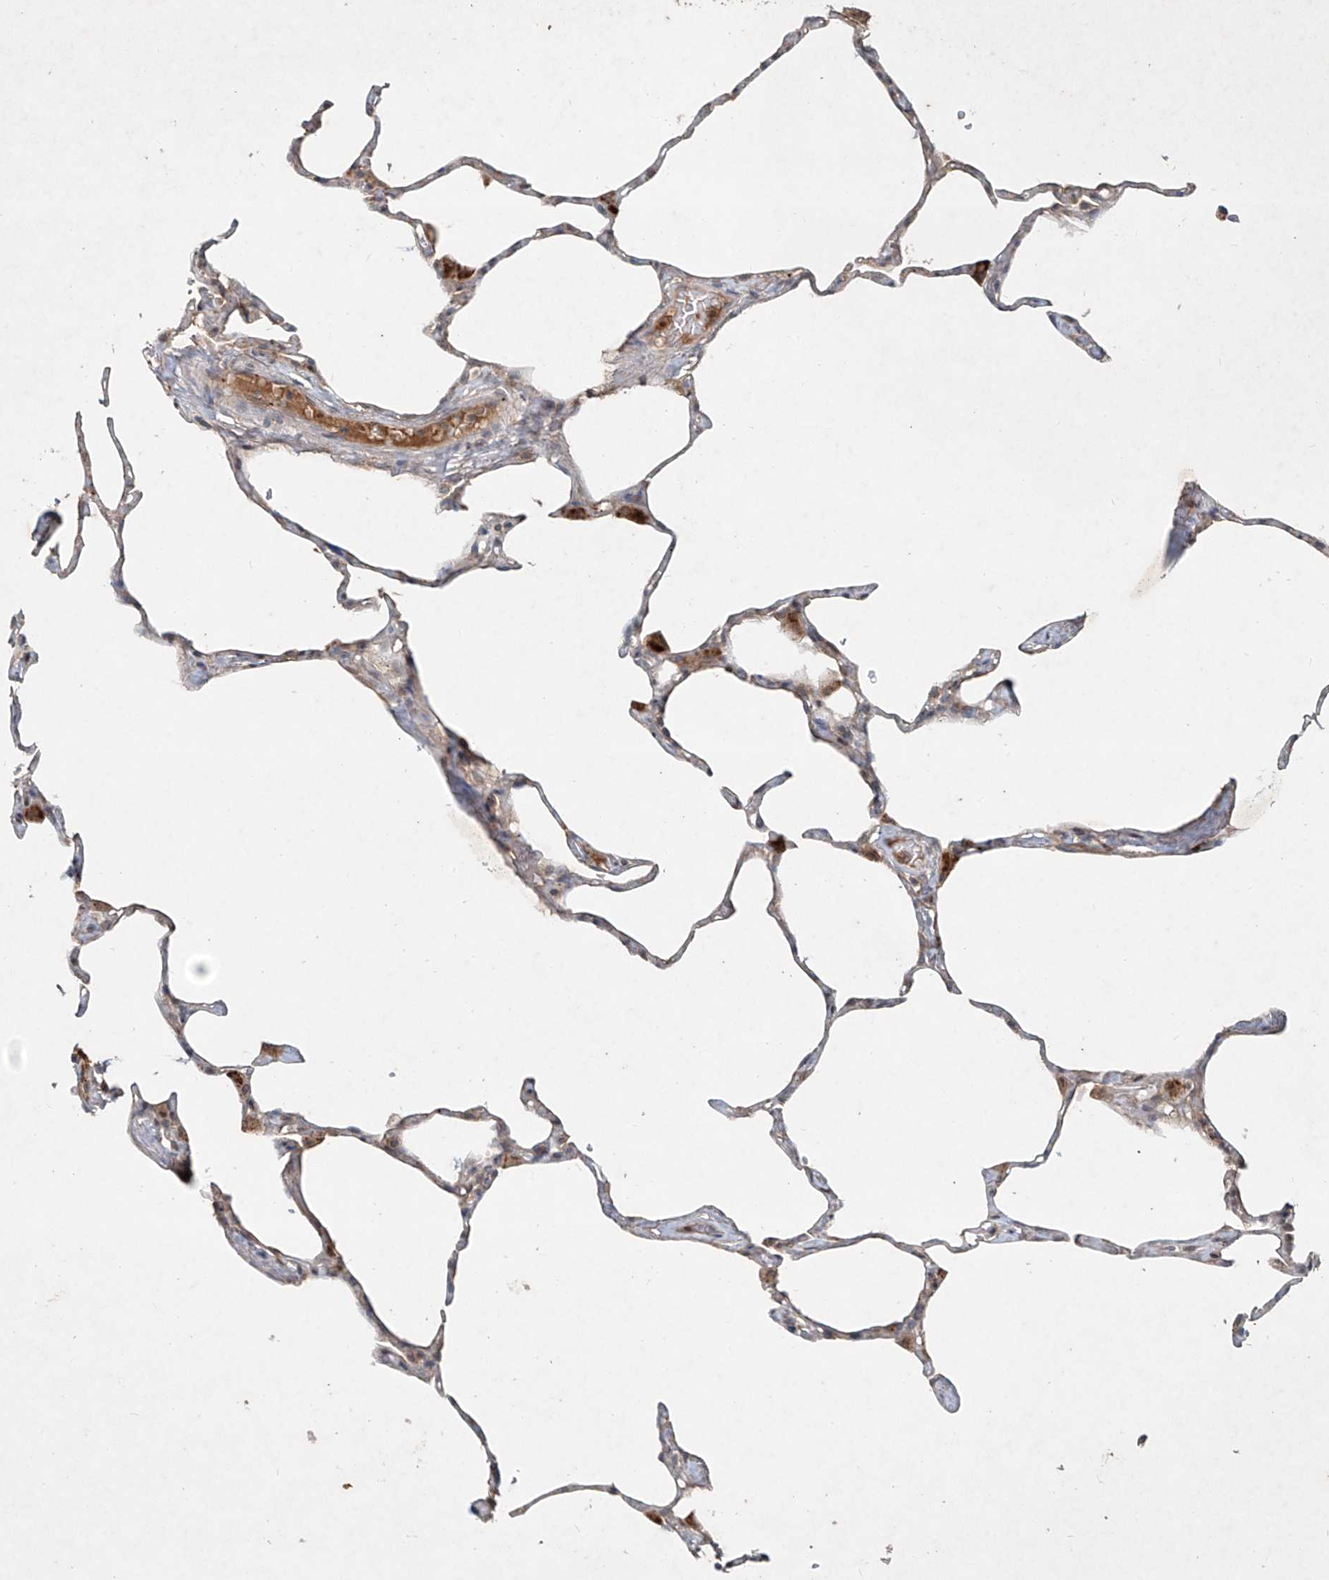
{"staining": {"intensity": "weak", "quantity": "25%-75%", "location": "cytoplasmic/membranous"}, "tissue": "lung", "cell_type": "Alveolar cells", "image_type": "normal", "snomed": [{"axis": "morphology", "description": "Normal tissue, NOS"}, {"axis": "topography", "description": "Lung"}], "caption": "A low amount of weak cytoplasmic/membranous staining is appreciated in approximately 25%-75% of alveolar cells in normal lung.", "gene": "IER5", "patient": {"sex": "male", "age": 65}}